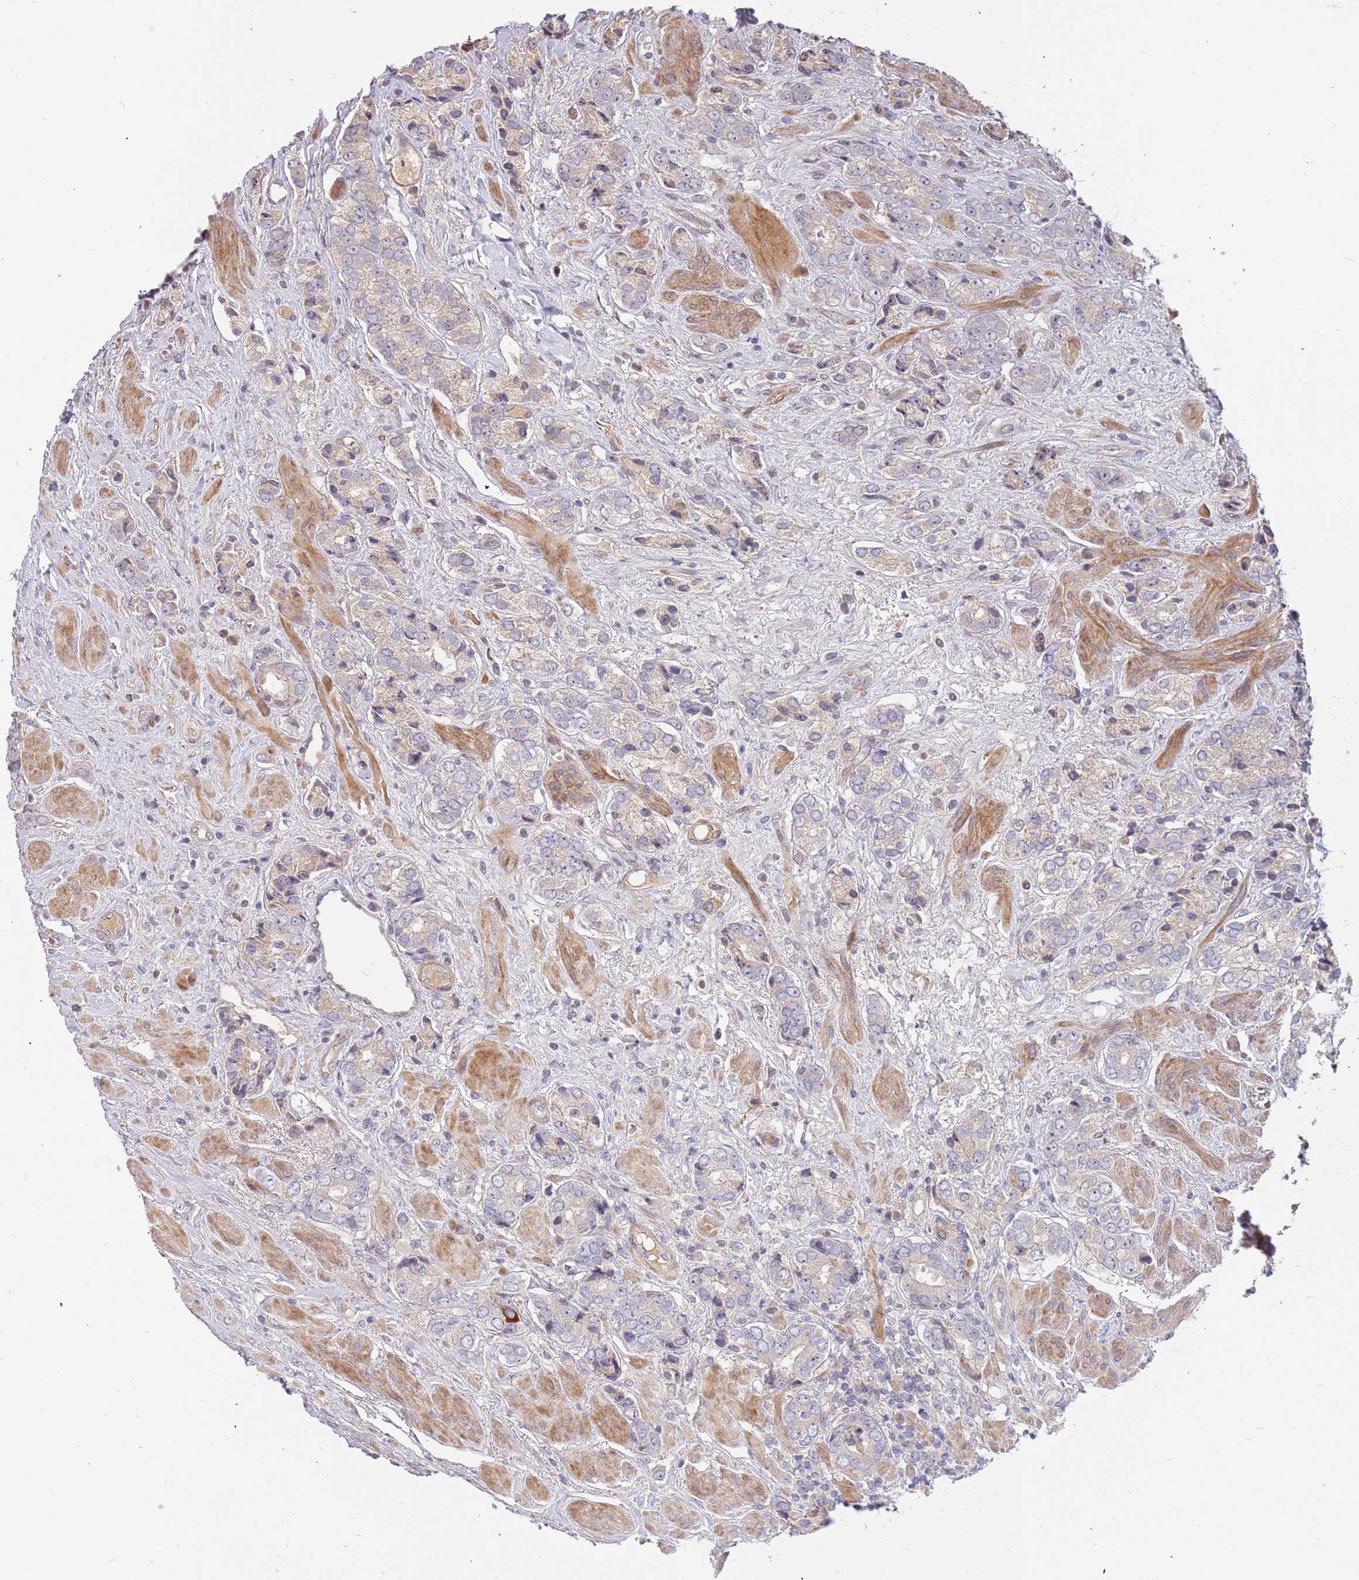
{"staining": {"intensity": "weak", "quantity": "<25%", "location": "cytoplasmic/membranous"}, "tissue": "prostate cancer", "cell_type": "Tumor cells", "image_type": "cancer", "snomed": [{"axis": "morphology", "description": "Adenocarcinoma, High grade"}, {"axis": "topography", "description": "Prostate and seminal vesicle, NOS"}], "caption": "Immunohistochemical staining of human prostate cancer demonstrates no significant expression in tumor cells.", "gene": "TRAPPC6B", "patient": {"sex": "male", "age": 64}}